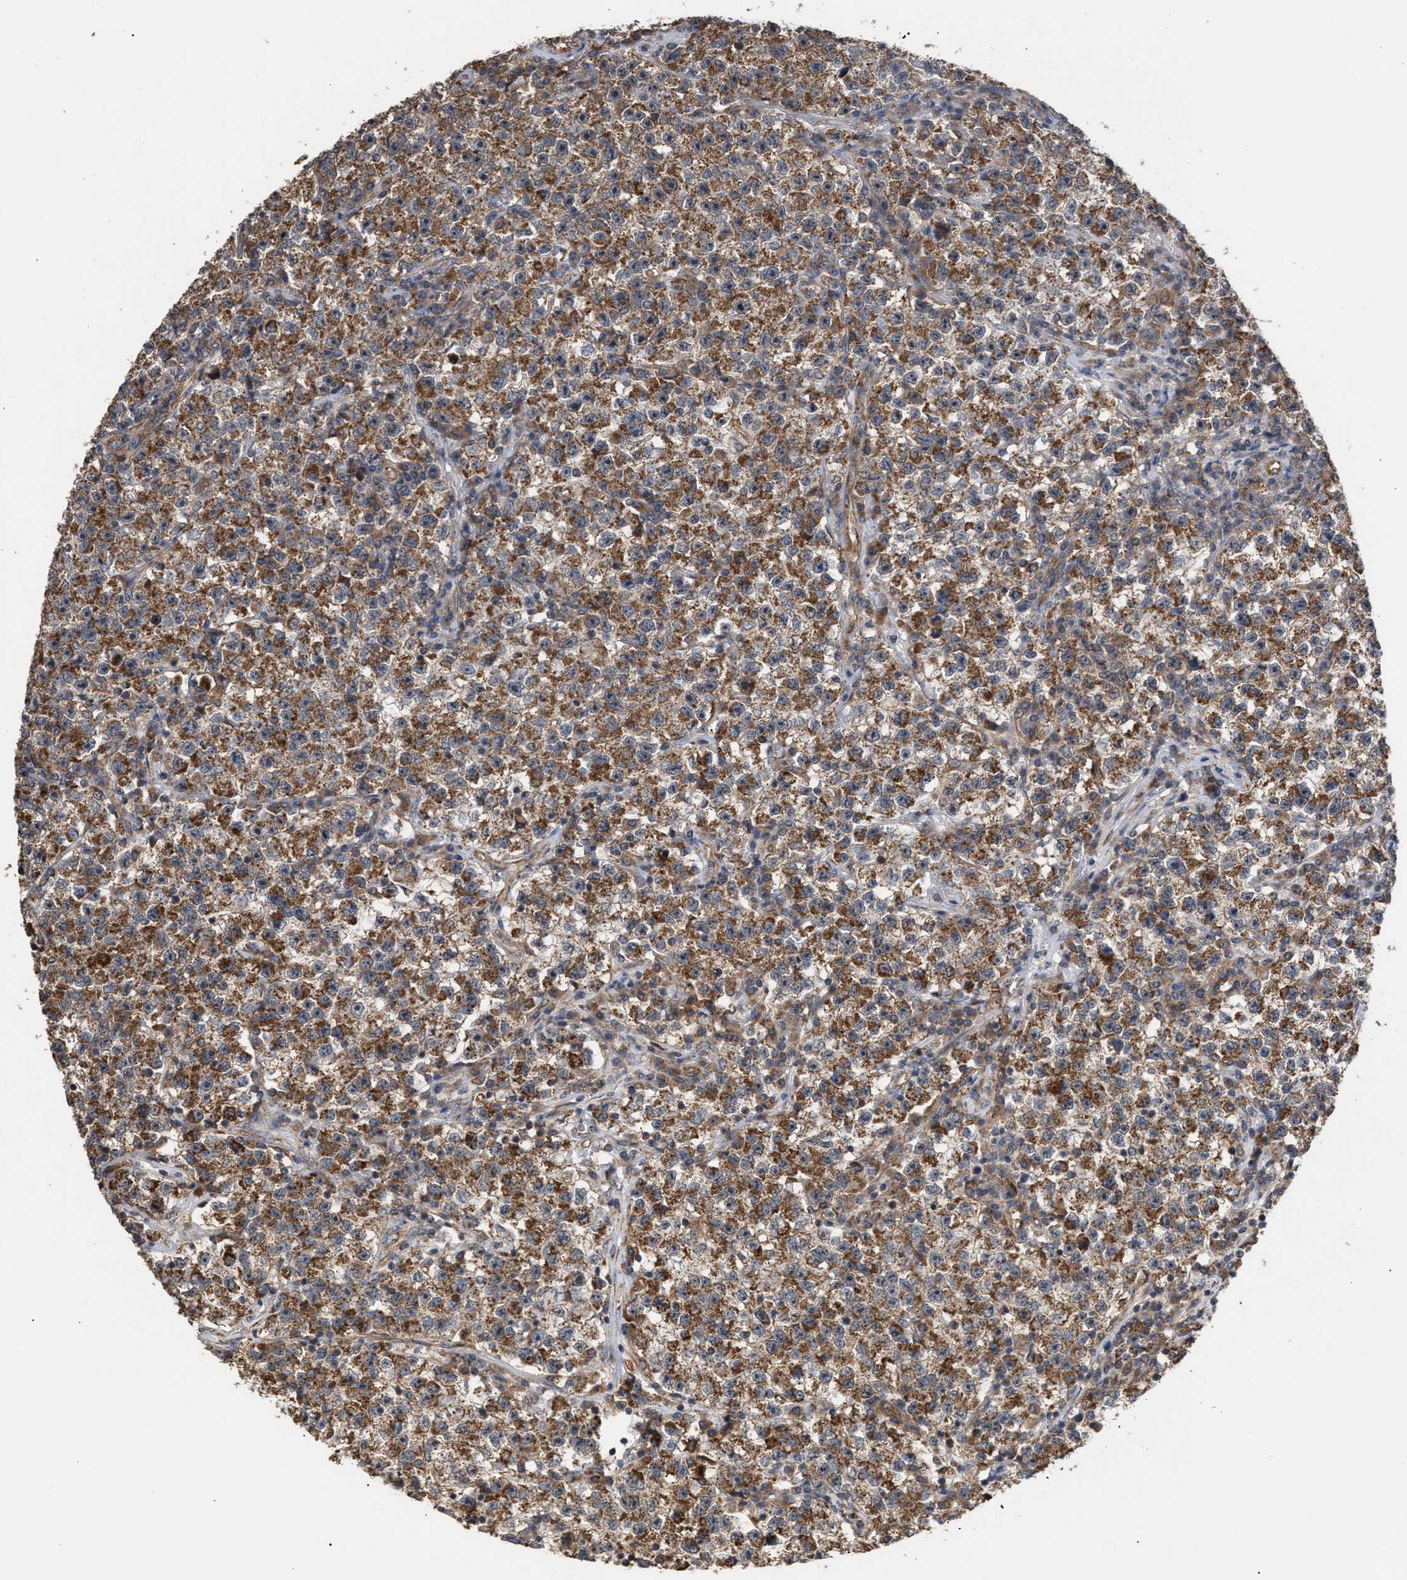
{"staining": {"intensity": "strong", "quantity": ">75%", "location": "cytoplasmic/membranous"}, "tissue": "testis cancer", "cell_type": "Tumor cells", "image_type": "cancer", "snomed": [{"axis": "morphology", "description": "Seminoma, NOS"}, {"axis": "topography", "description": "Testis"}], "caption": "Immunohistochemistry (IHC) of human seminoma (testis) shows high levels of strong cytoplasmic/membranous staining in approximately >75% of tumor cells.", "gene": "EXOSC2", "patient": {"sex": "male", "age": 22}}